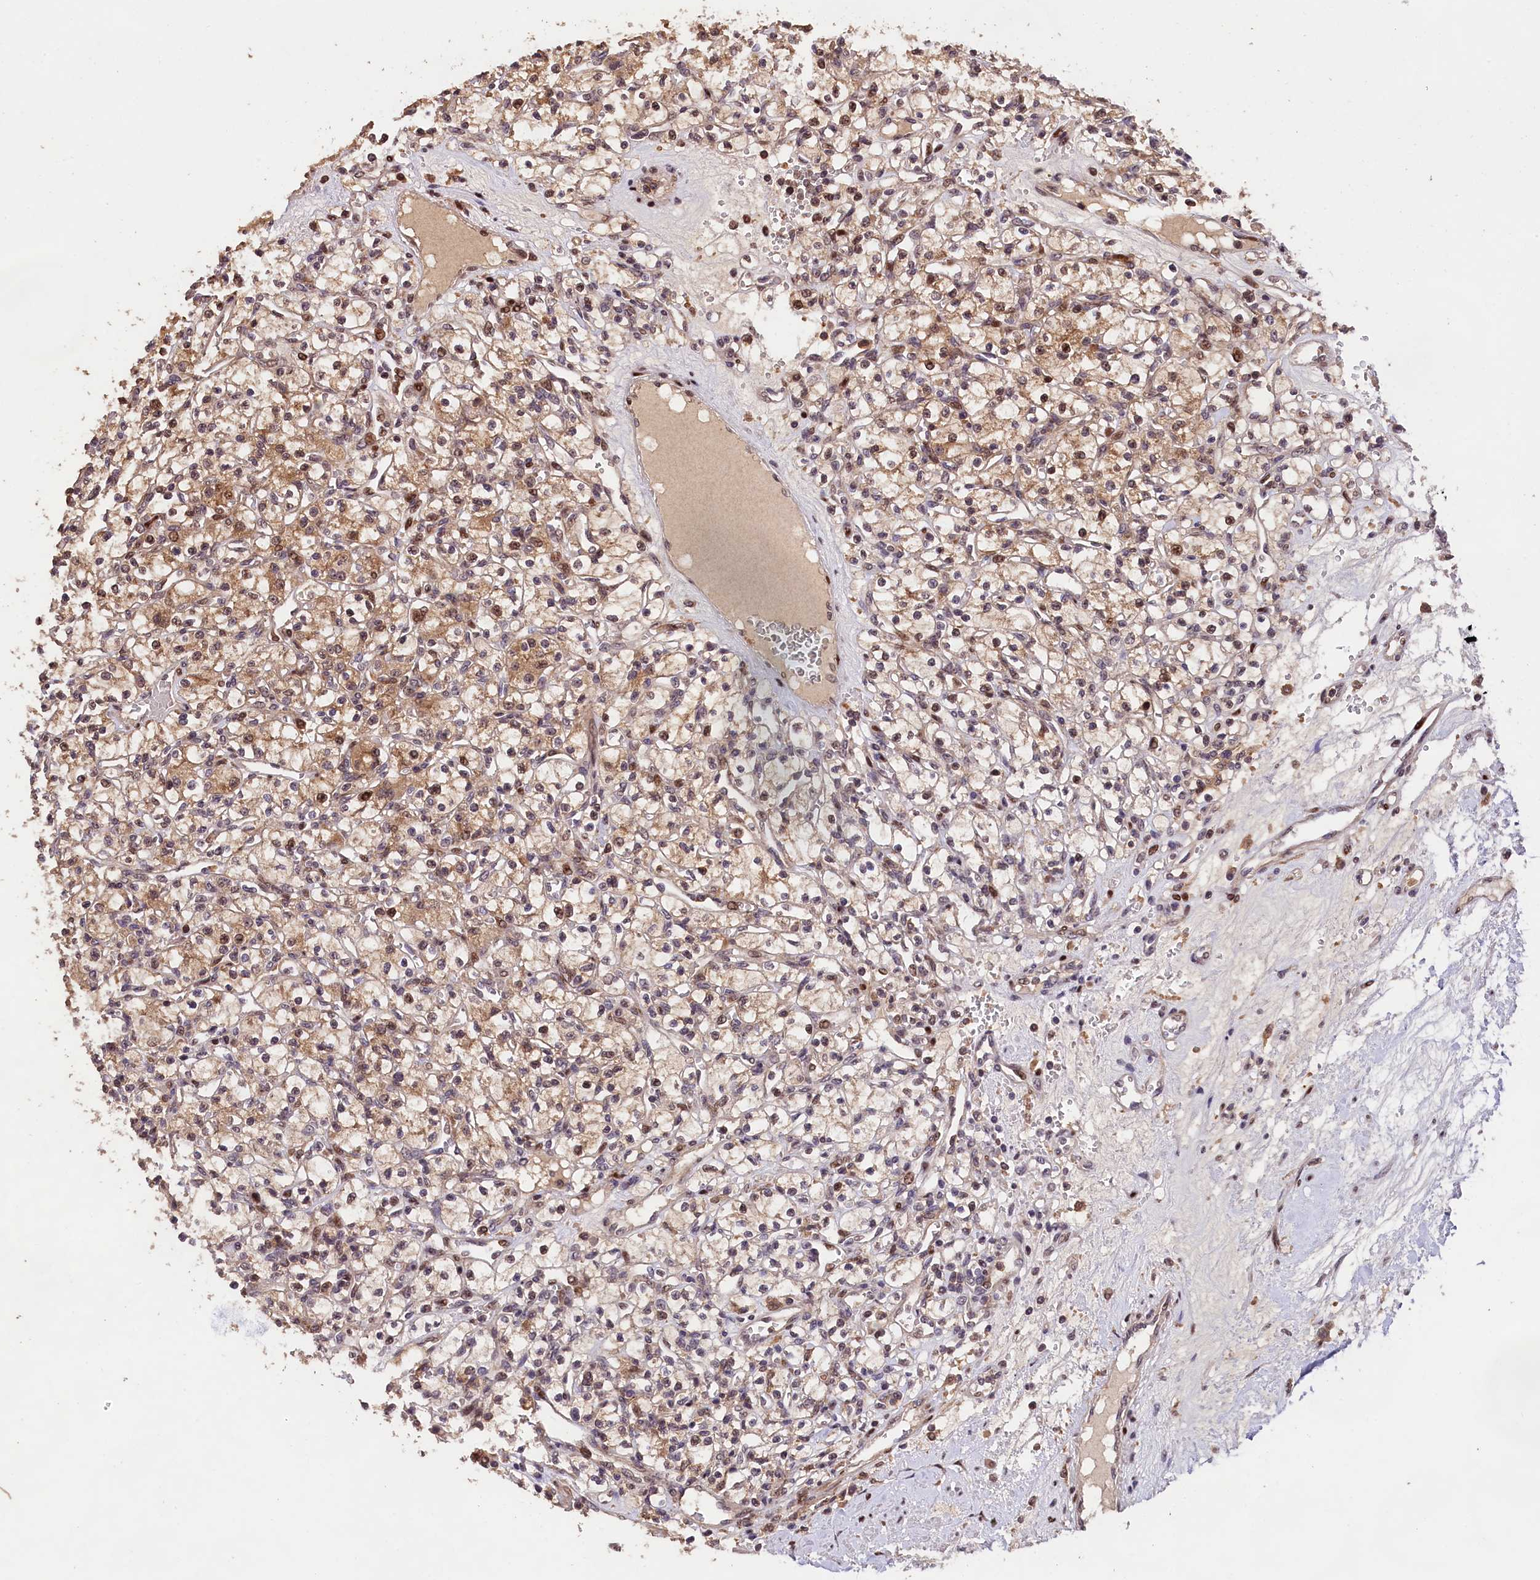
{"staining": {"intensity": "moderate", "quantity": "25%-75%", "location": "cytoplasmic/membranous,nuclear"}, "tissue": "renal cancer", "cell_type": "Tumor cells", "image_type": "cancer", "snomed": [{"axis": "morphology", "description": "Adenocarcinoma, NOS"}, {"axis": "topography", "description": "Kidney"}], "caption": "Immunohistochemistry histopathology image of neoplastic tissue: adenocarcinoma (renal) stained using immunohistochemistry (IHC) displays medium levels of moderate protein expression localized specifically in the cytoplasmic/membranous and nuclear of tumor cells, appearing as a cytoplasmic/membranous and nuclear brown color.", "gene": "PHAF1", "patient": {"sex": "female", "age": 59}}